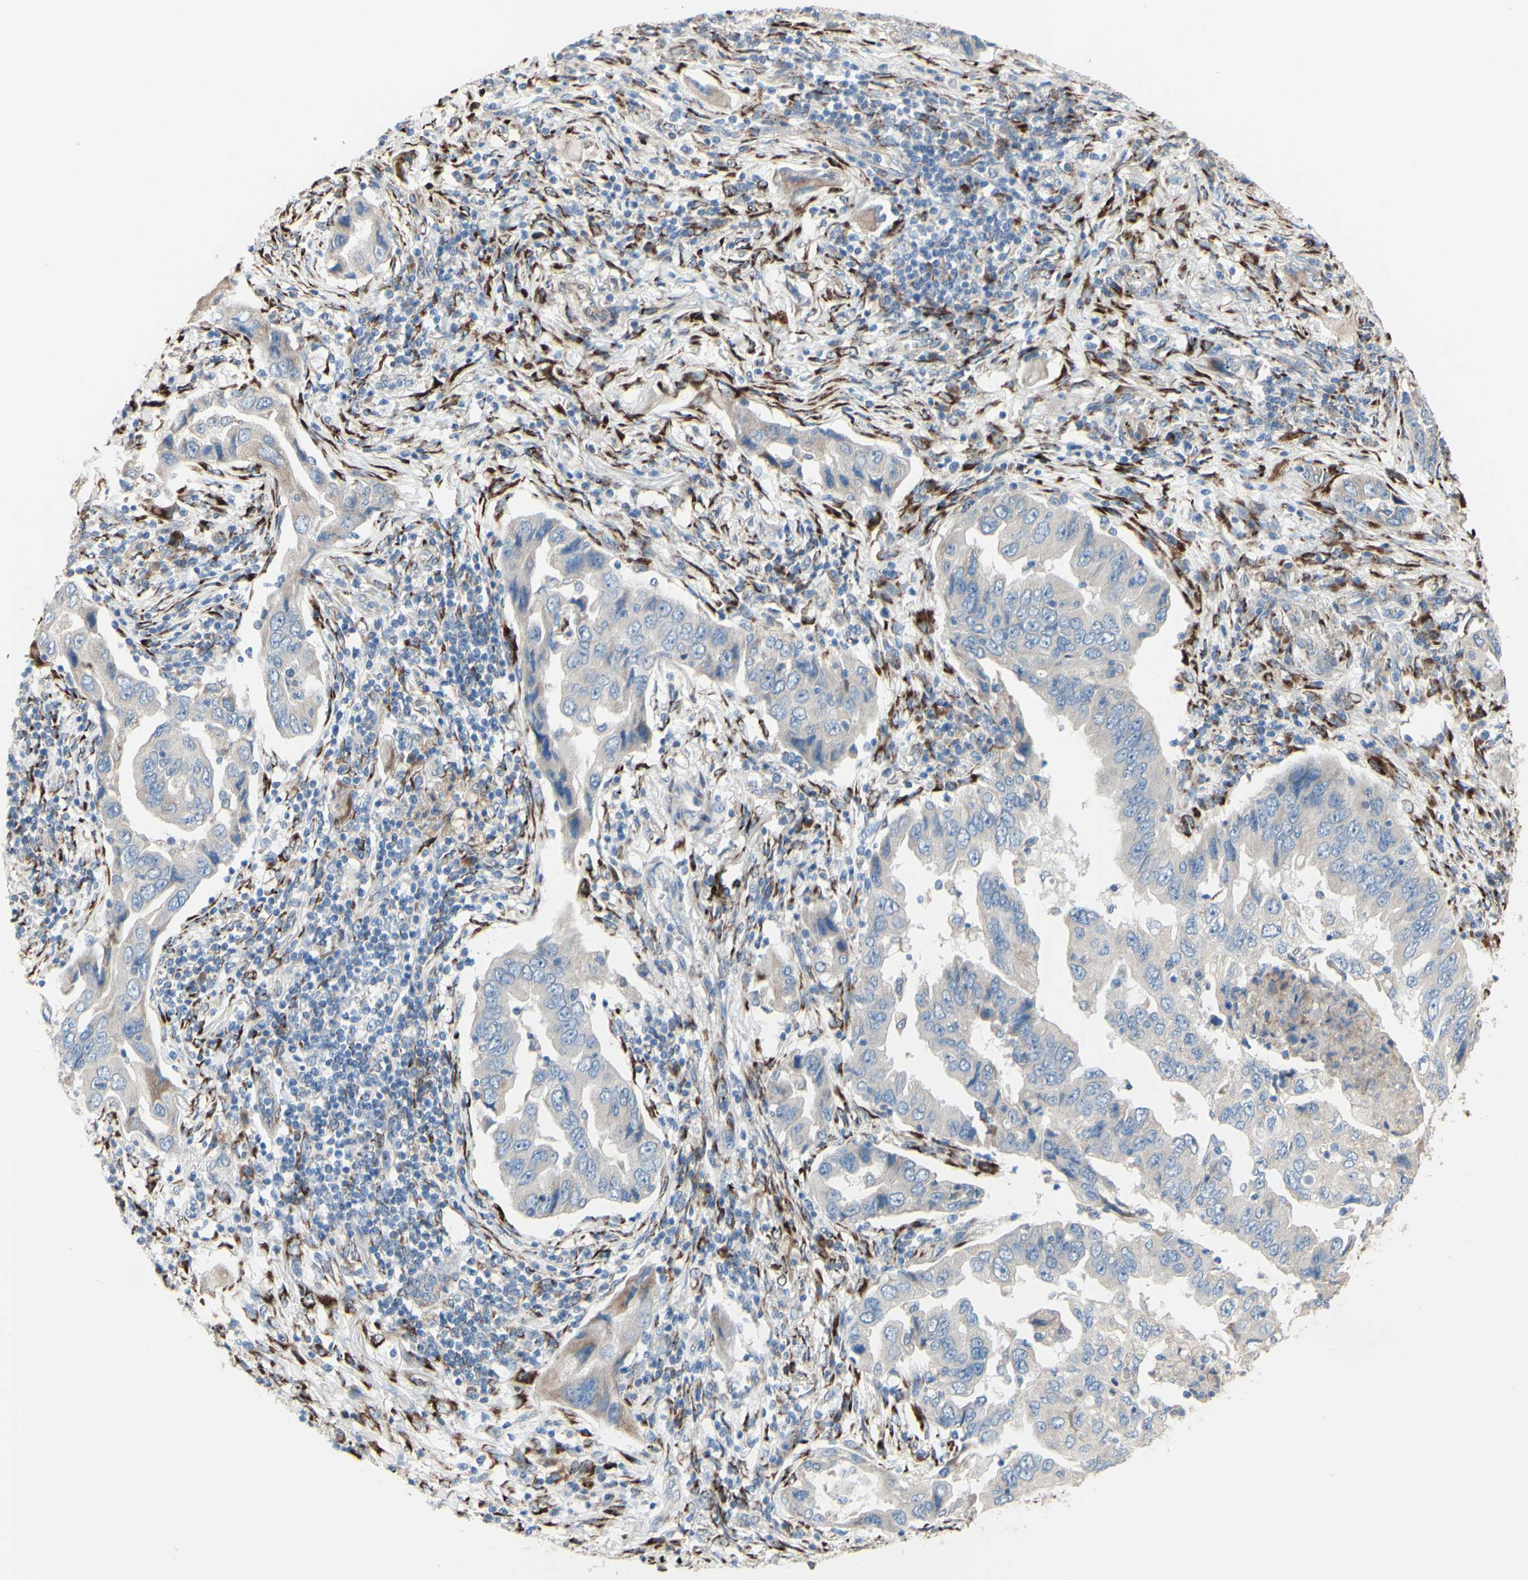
{"staining": {"intensity": "weak", "quantity": "<25%", "location": "cytoplasmic/membranous"}, "tissue": "lung cancer", "cell_type": "Tumor cells", "image_type": "cancer", "snomed": [{"axis": "morphology", "description": "Adenocarcinoma, NOS"}, {"axis": "topography", "description": "Lung"}], "caption": "High magnification brightfield microscopy of lung adenocarcinoma stained with DAB (brown) and counterstained with hematoxylin (blue): tumor cells show no significant staining.", "gene": "AGPAT5", "patient": {"sex": "female", "age": 65}}